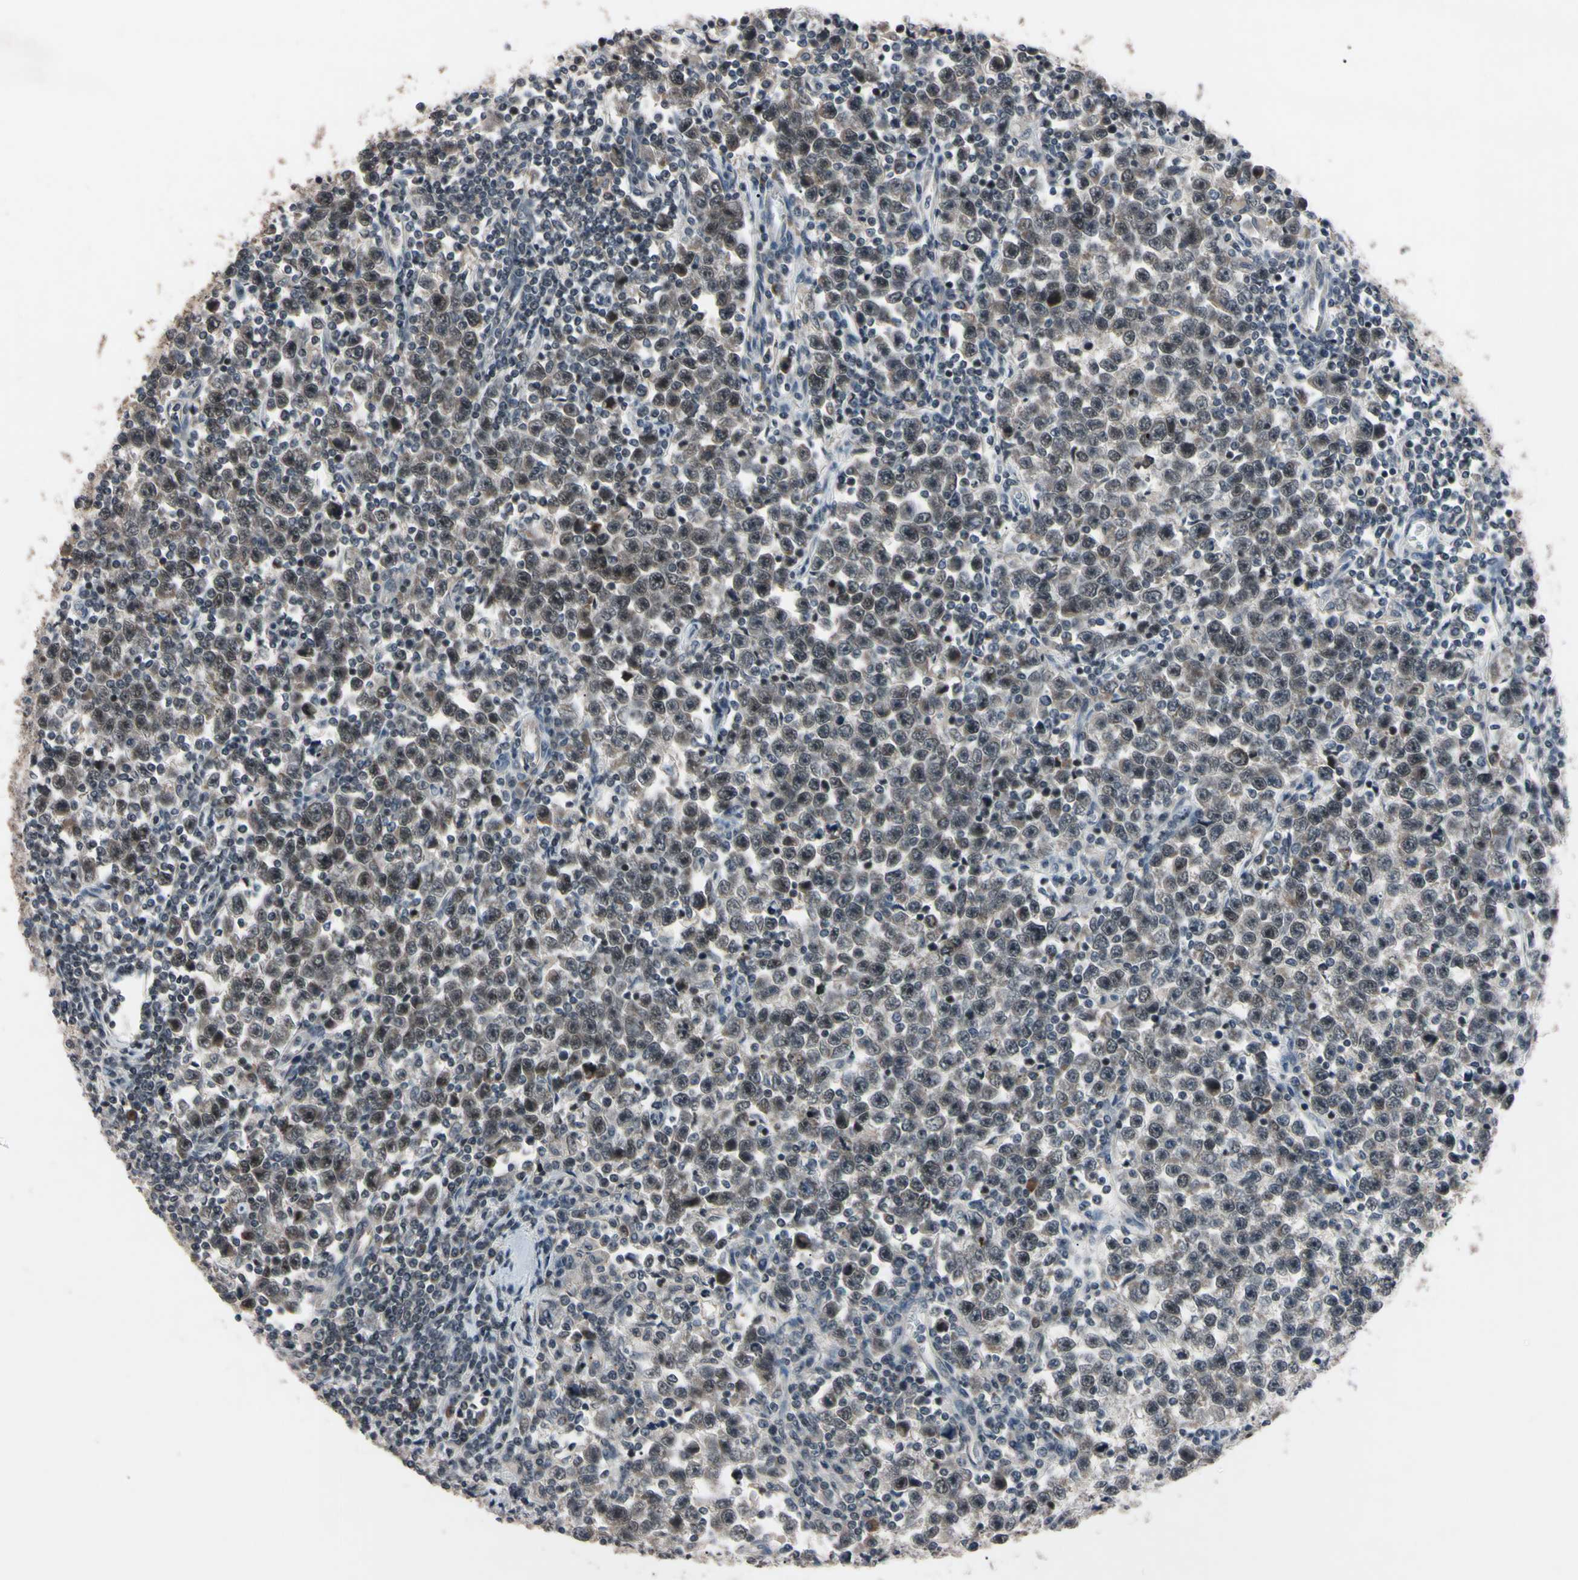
{"staining": {"intensity": "moderate", "quantity": "<25%", "location": "nuclear"}, "tissue": "testis cancer", "cell_type": "Tumor cells", "image_type": "cancer", "snomed": [{"axis": "morphology", "description": "Seminoma, NOS"}, {"axis": "topography", "description": "Testis"}], "caption": "Human testis seminoma stained with a brown dye demonstrates moderate nuclear positive staining in approximately <25% of tumor cells.", "gene": "YY1", "patient": {"sex": "male", "age": 43}}